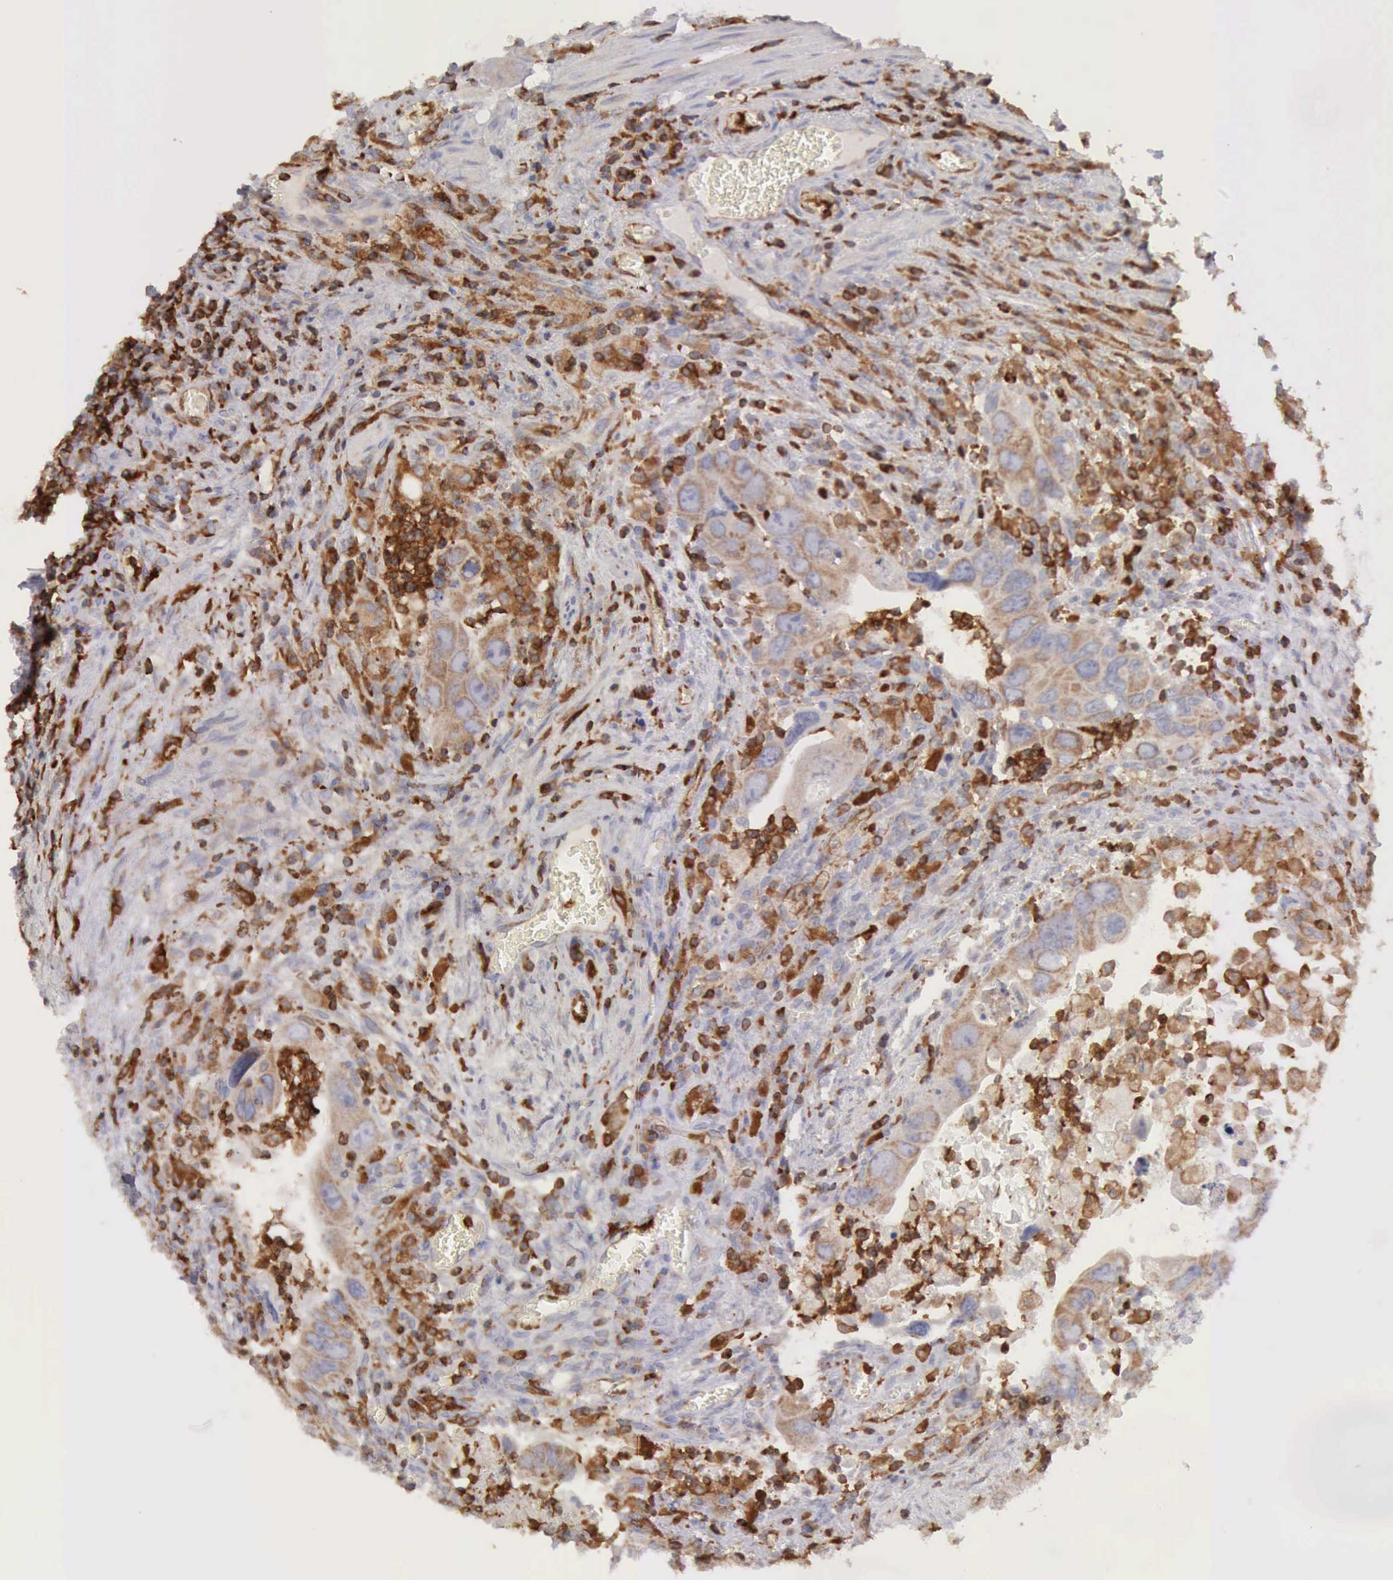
{"staining": {"intensity": "weak", "quantity": "25%-75%", "location": "cytoplasmic/membranous"}, "tissue": "colorectal cancer", "cell_type": "Tumor cells", "image_type": "cancer", "snomed": [{"axis": "morphology", "description": "Adenocarcinoma, NOS"}, {"axis": "topography", "description": "Rectum"}], "caption": "There is low levels of weak cytoplasmic/membranous staining in tumor cells of adenocarcinoma (colorectal), as demonstrated by immunohistochemical staining (brown color).", "gene": "ARHGAP4", "patient": {"sex": "male", "age": 70}}